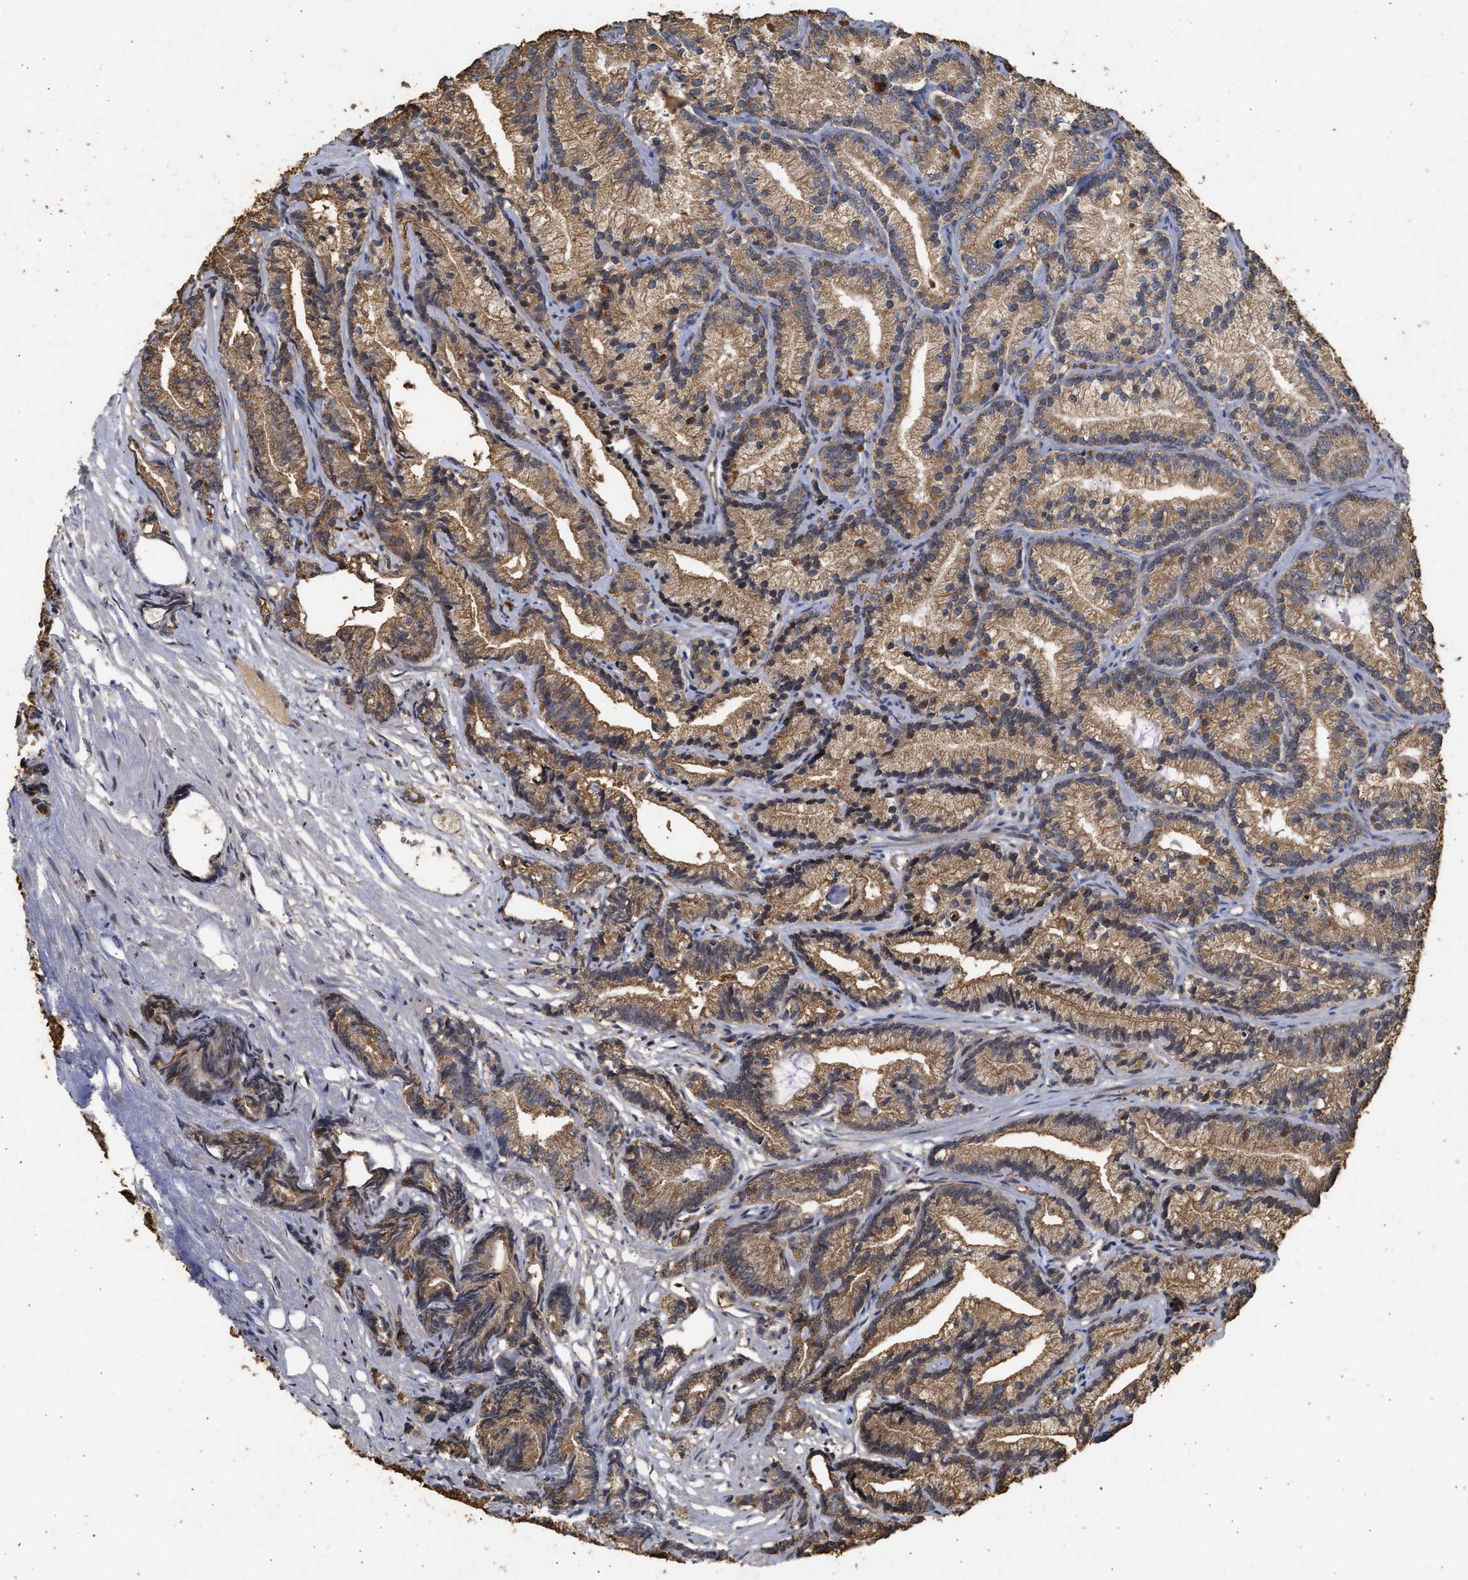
{"staining": {"intensity": "moderate", "quantity": ">75%", "location": "cytoplasmic/membranous"}, "tissue": "prostate cancer", "cell_type": "Tumor cells", "image_type": "cancer", "snomed": [{"axis": "morphology", "description": "Adenocarcinoma, Low grade"}, {"axis": "topography", "description": "Prostate"}], "caption": "This histopathology image demonstrates prostate cancer (adenocarcinoma (low-grade)) stained with IHC to label a protein in brown. The cytoplasmic/membranous of tumor cells show moderate positivity for the protein. Nuclei are counter-stained blue.", "gene": "ENSG00000142539", "patient": {"sex": "male", "age": 89}}